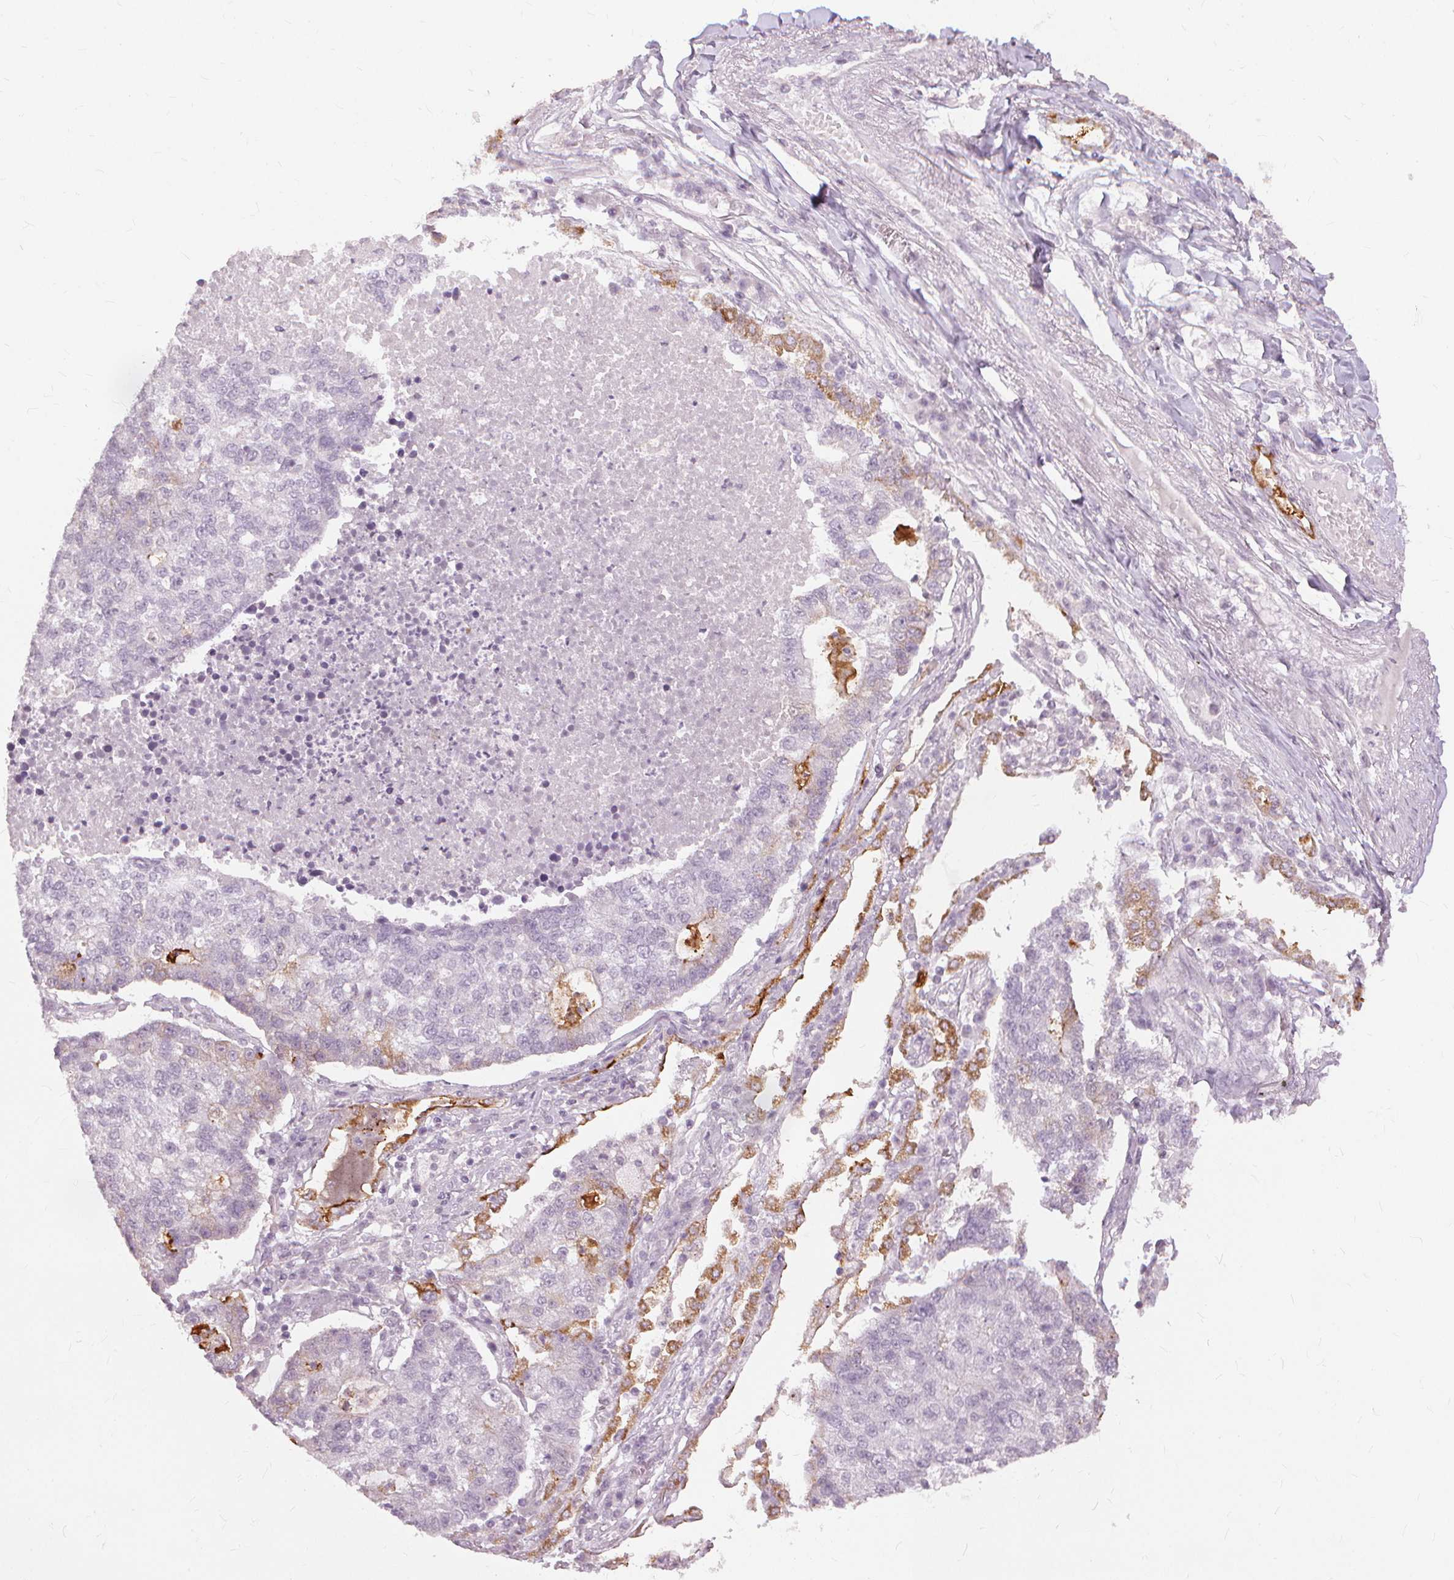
{"staining": {"intensity": "negative", "quantity": "none", "location": "none"}, "tissue": "lung cancer", "cell_type": "Tumor cells", "image_type": "cancer", "snomed": [{"axis": "morphology", "description": "Adenocarcinoma, NOS"}, {"axis": "topography", "description": "Lung"}], "caption": "The histopathology image exhibits no significant staining in tumor cells of adenocarcinoma (lung). (Brightfield microscopy of DAB (3,3'-diaminobenzidine) IHC at high magnification).", "gene": "SFTPD", "patient": {"sex": "male", "age": 57}}